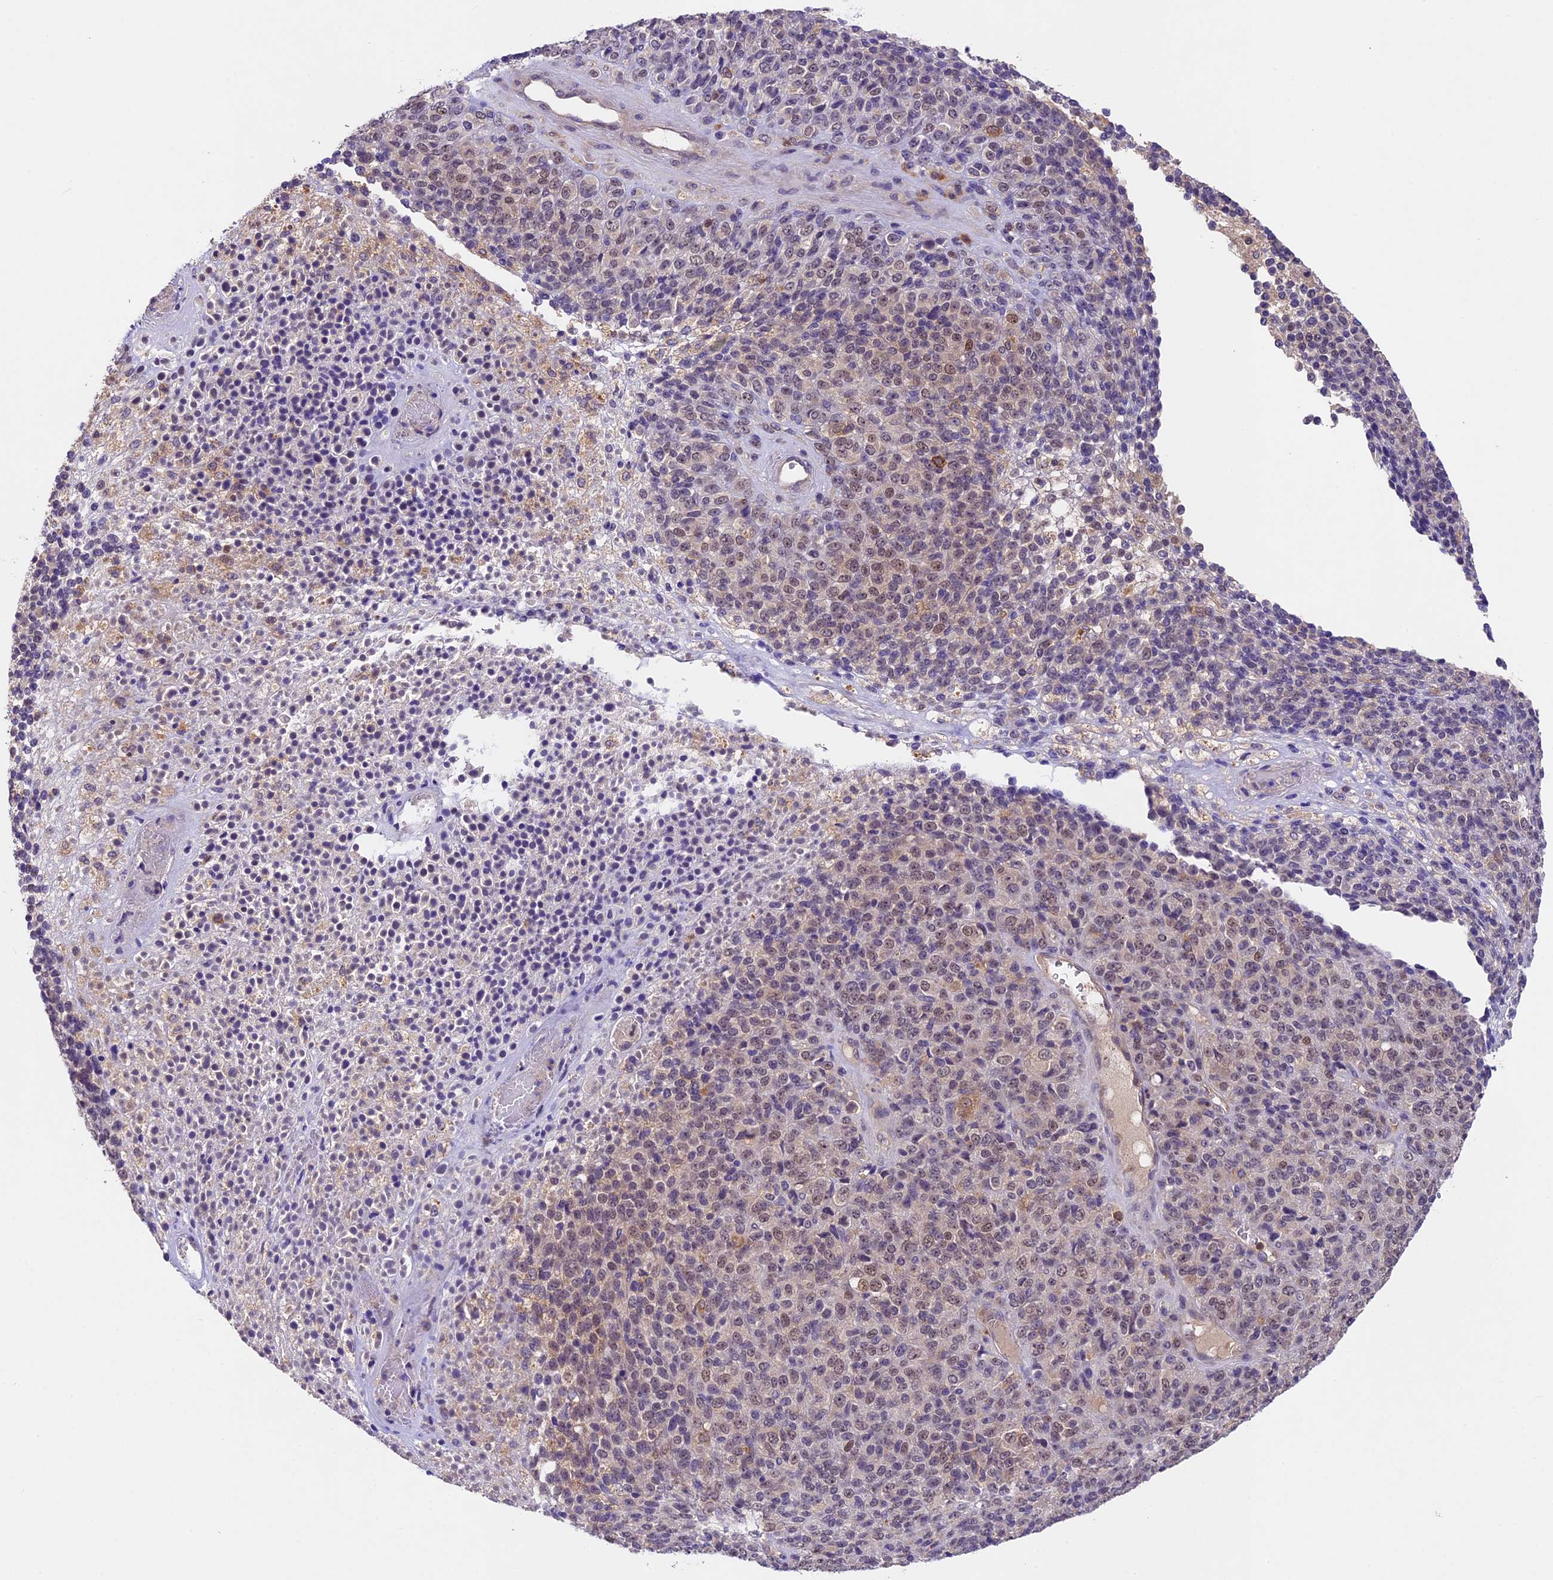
{"staining": {"intensity": "weak", "quantity": "25%-75%", "location": "nuclear"}, "tissue": "melanoma", "cell_type": "Tumor cells", "image_type": "cancer", "snomed": [{"axis": "morphology", "description": "Malignant melanoma, Metastatic site"}, {"axis": "topography", "description": "Brain"}], "caption": "A high-resolution histopathology image shows immunohistochemistry staining of malignant melanoma (metastatic site), which shows weak nuclear positivity in about 25%-75% of tumor cells.", "gene": "TBC1D1", "patient": {"sex": "female", "age": 56}}